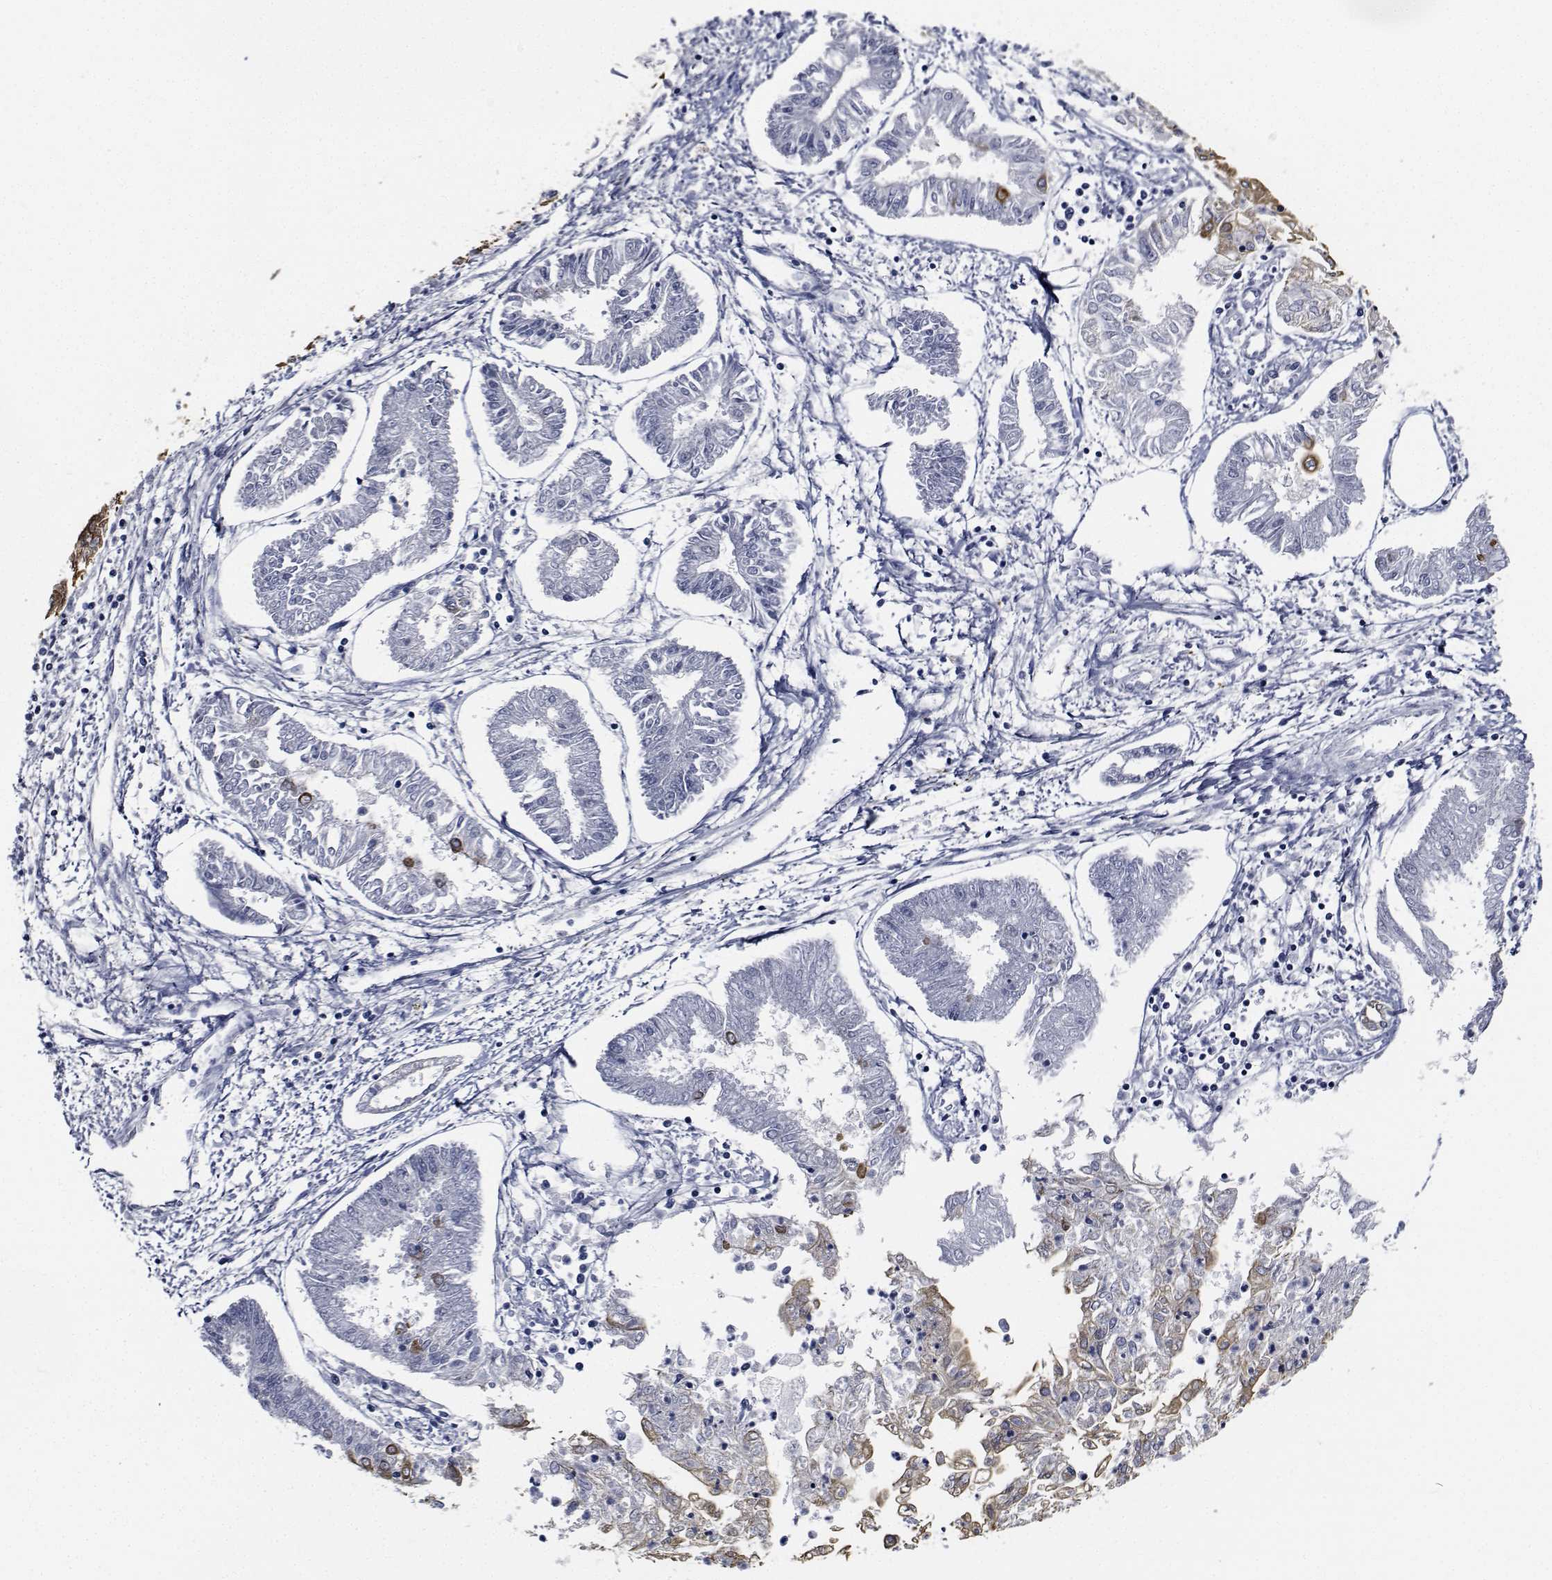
{"staining": {"intensity": "moderate", "quantity": "<25%", "location": "cytoplasmic/membranous"}, "tissue": "endometrial cancer", "cell_type": "Tumor cells", "image_type": "cancer", "snomed": [{"axis": "morphology", "description": "Adenocarcinoma, NOS"}, {"axis": "topography", "description": "Endometrium"}], "caption": "Adenocarcinoma (endometrial) stained with DAB (3,3'-diaminobenzidine) immunohistochemistry (IHC) demonstrates low levels of moderate cytoplasmic/membranous staining in about <25% of tumor cells. Using DAB (3,3'-diaminobenzidine) (brown) and hematoxylin (blue) stains, captured at high magnification using brightfield microscopy.", "gene": "NVL", "patient": {"sex": "female", "age": 68}}